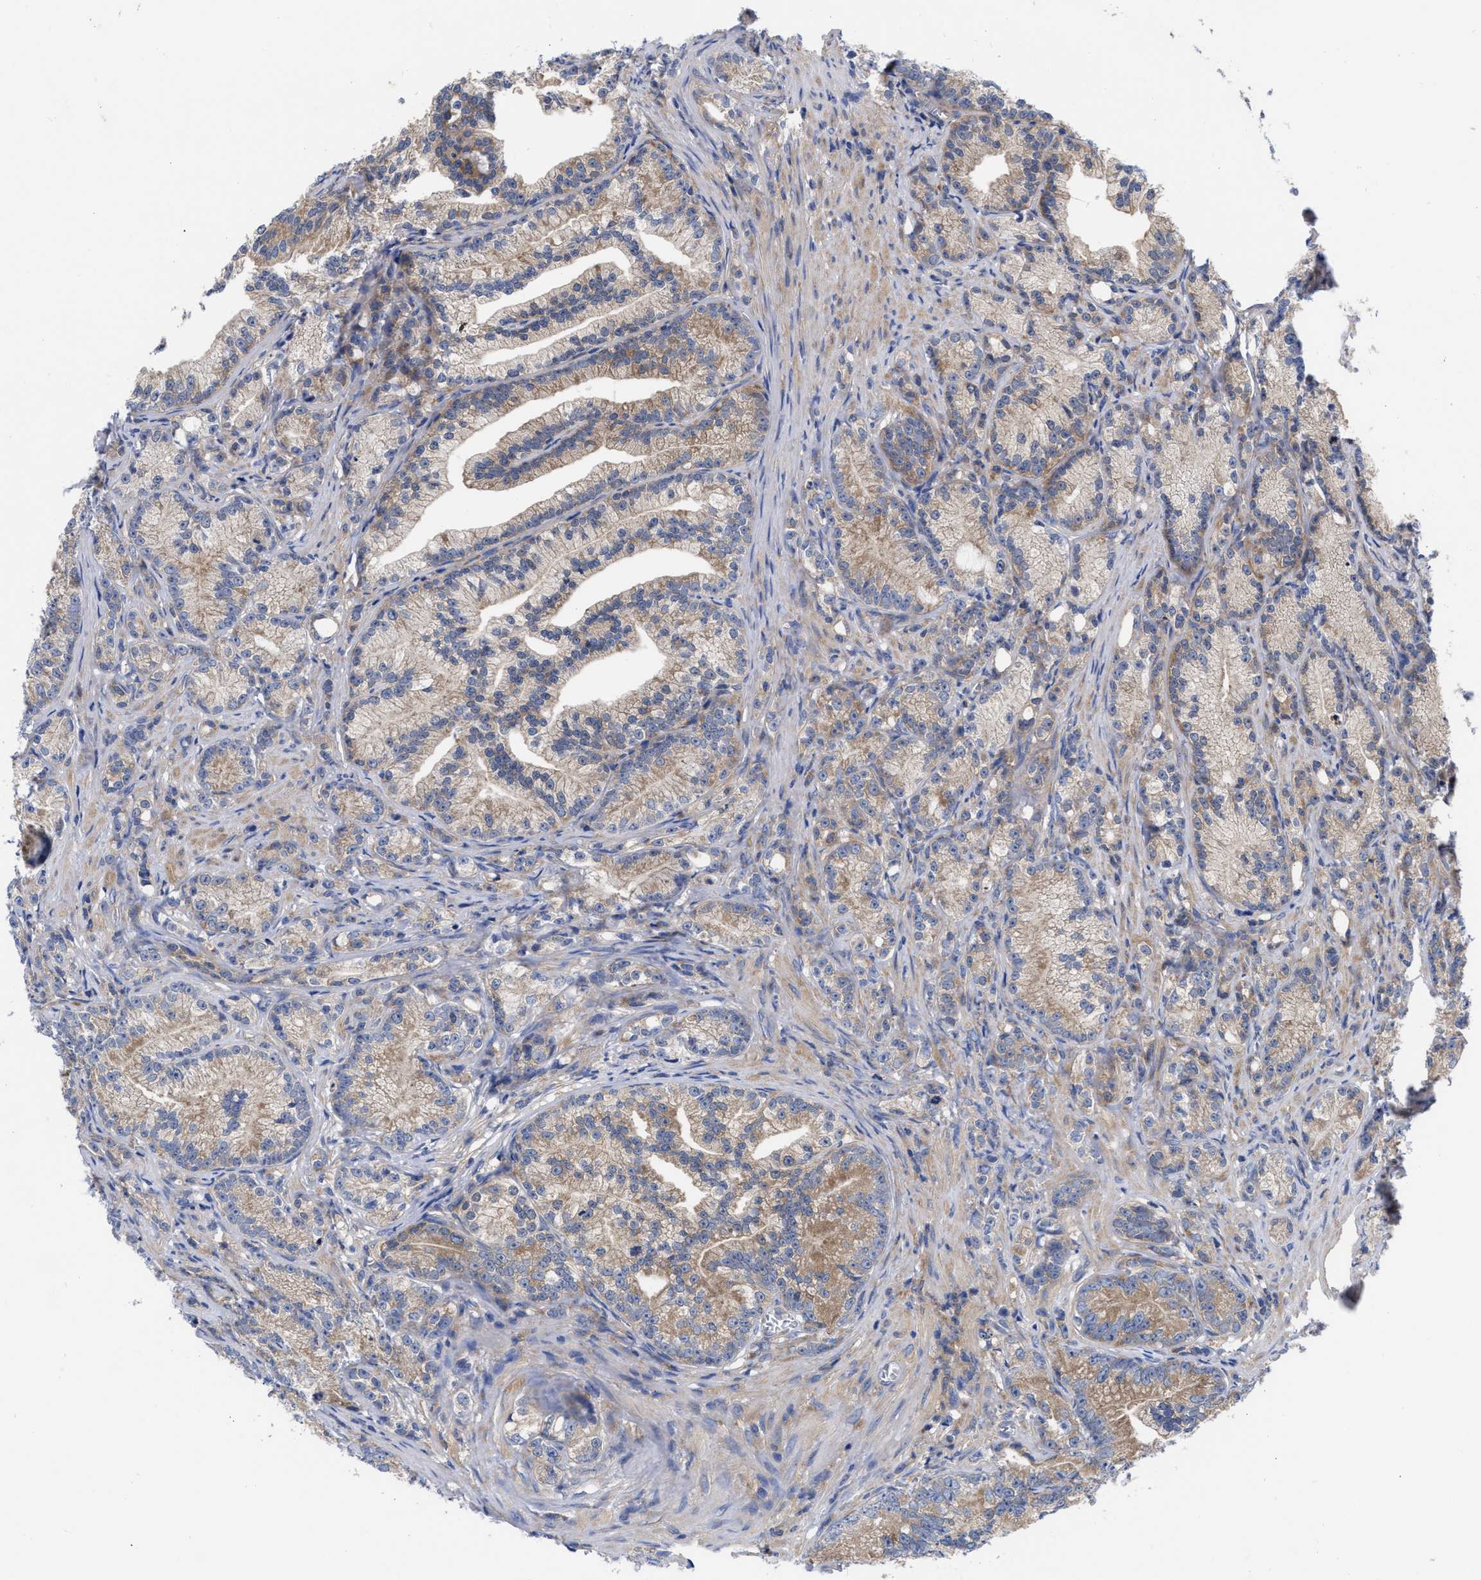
{"staining": {"intensity": "moderate", "quantity": "25%-75%", "location": "cytoplasmic/membranous"}, "tissue": "prostate cancer", "cell_type": "Tumor cells", "image_type": "cancer", "snomed": [{"axis": "morphology", "description": "Adenocarcinoma, Low grade"}, {"axis": "topography", "description": "Prostate"}], "caption": "Immunohistochemistry staining of prostate low-grade adenocarcinoma, which displays medium levels of moderate cytoplasmic/membranous positivity in approximately 25%-75% of tumor cells indicating moderate cytoplasmic/membranous protein expression. The staining was performed using DAB (brown) for protein detection and nuclei were counterstained in hematoxylin (blue).", "gene": "RBKS", "patient": {"sex": "male", "age": 89}}